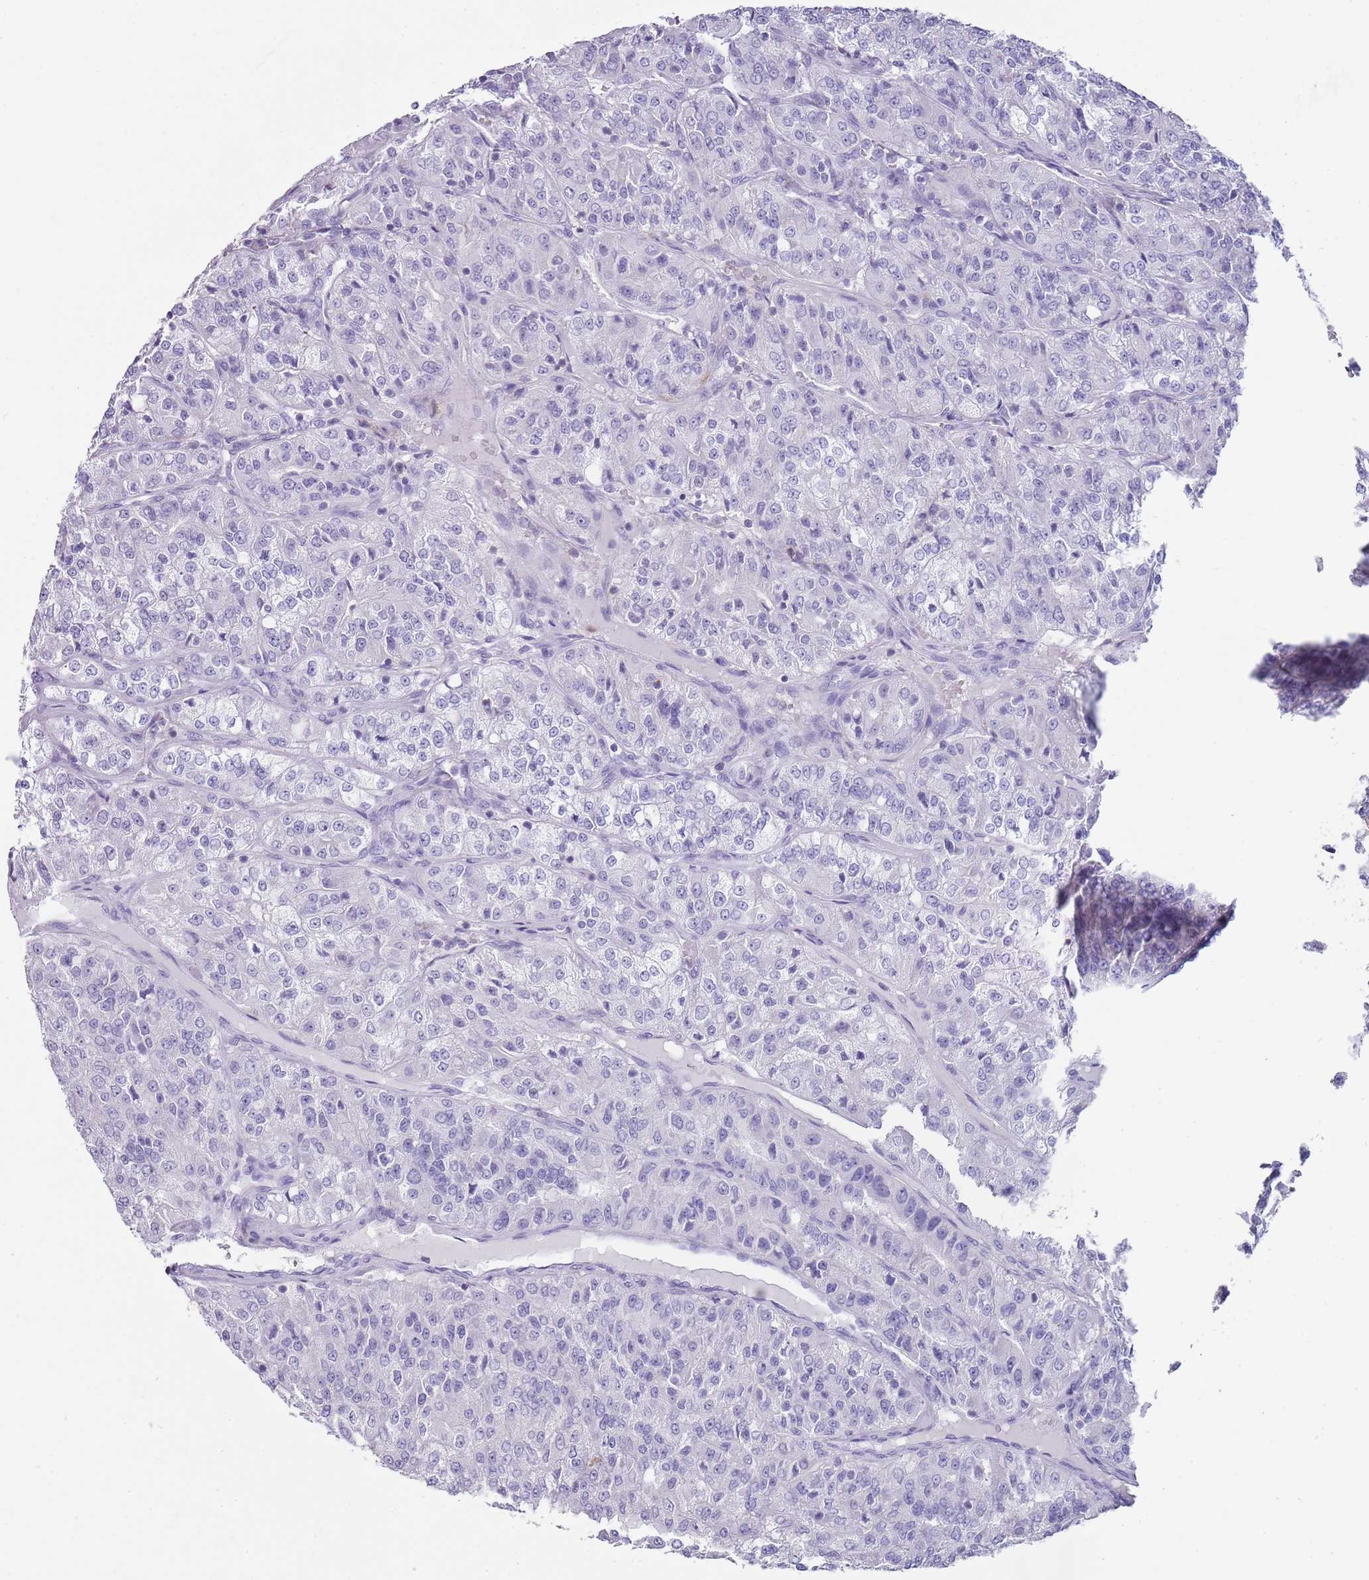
{"staining": {"intensity": "negative", "quantity": "none", "location": "none"}, "tissue": "renal cancer", "cell_type": "Tumor cells", "image_type": "cancer", "snomed": [{"axis": "morphology", "description": "Adenocarcinoma, NOS"}, {"axis": "topography", "description": "Kidney"}], "caption": "Tumor cells show no significant protein expression in adenocarcinoma (renal).", "gene": "NBPF20", "patient": {"sex": "female", "age": 63}}